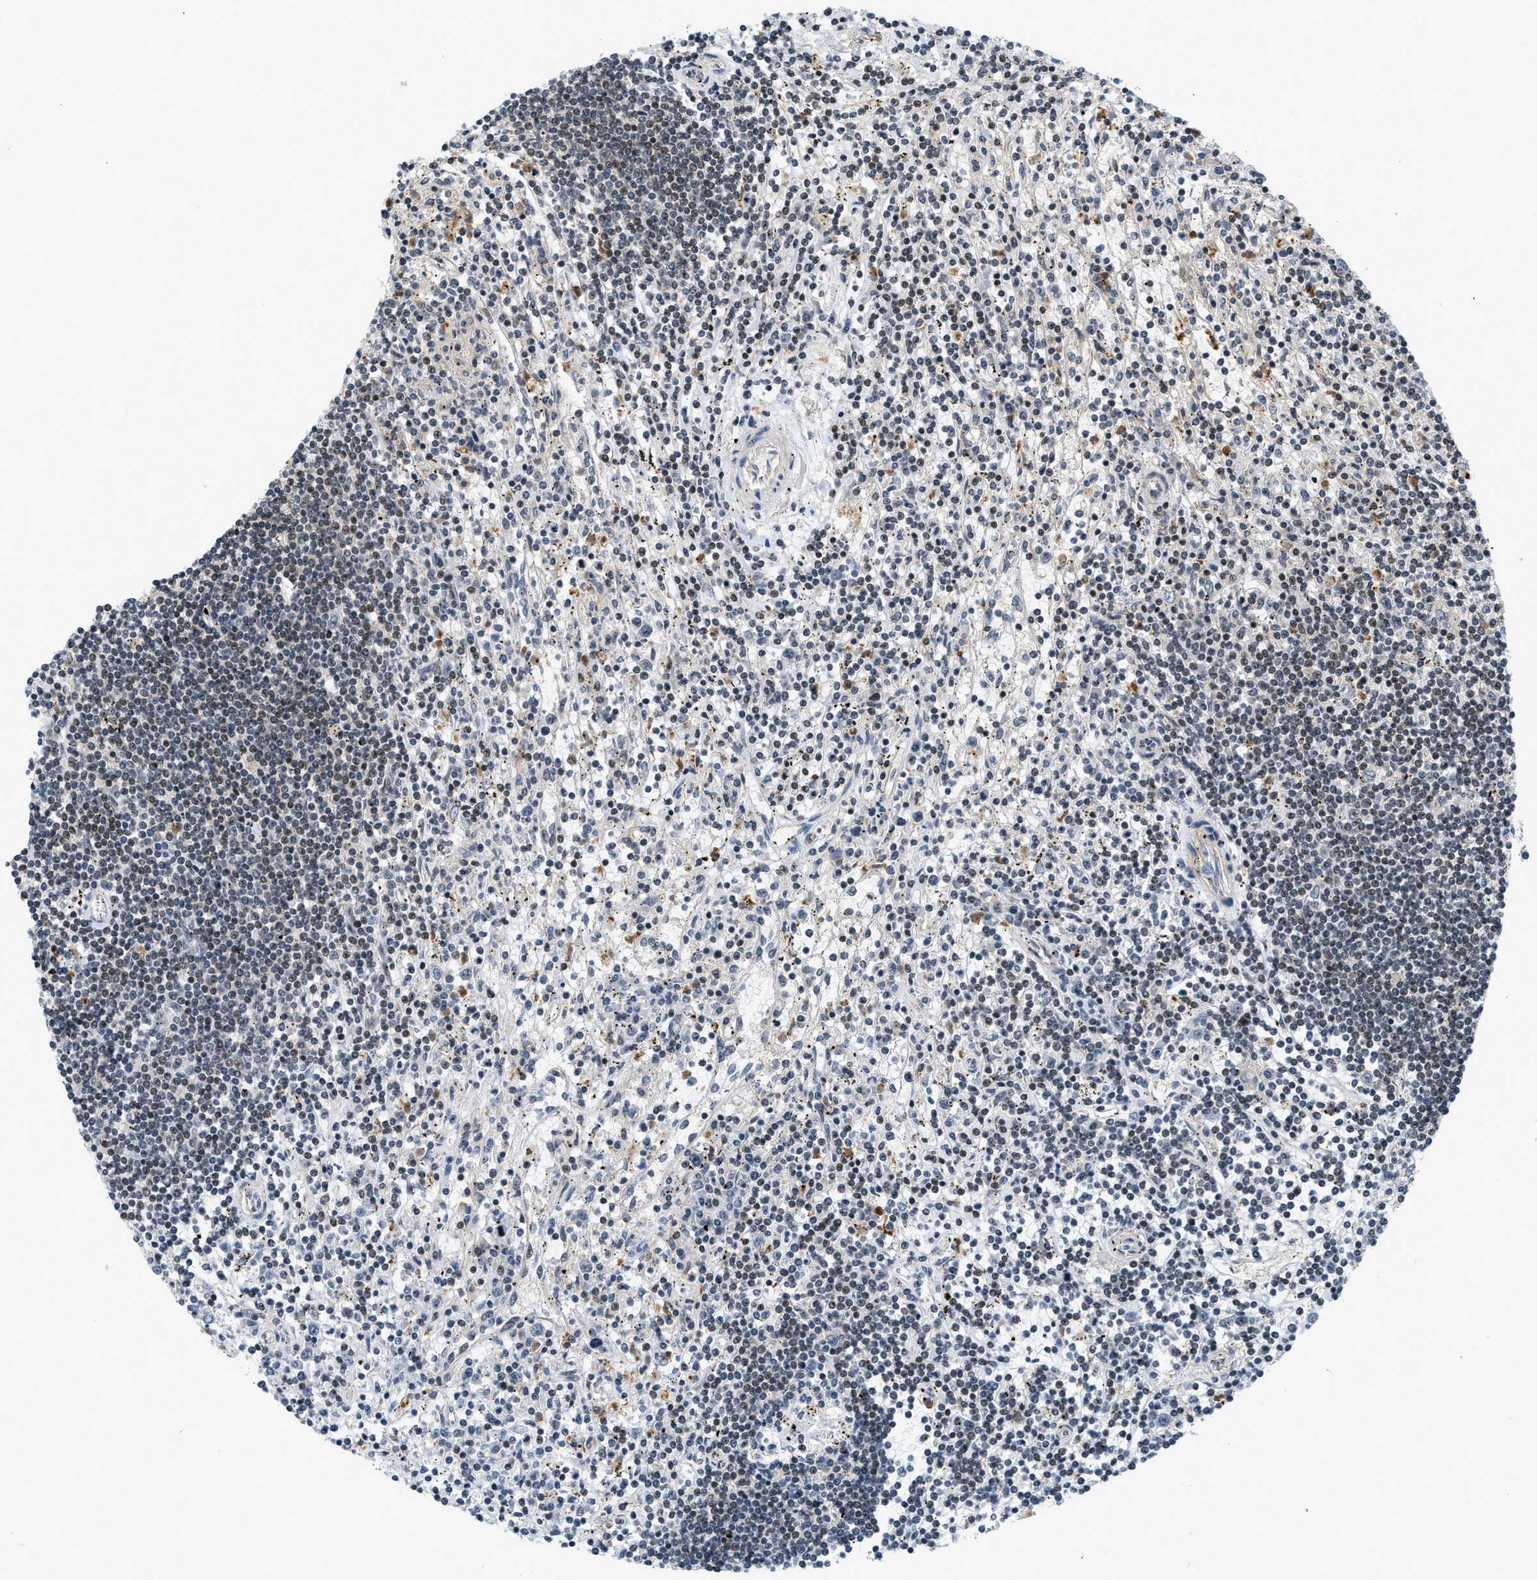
{"staining": {"intensity": "moderate", "quantity": "<25%", "location": "nuclear"}, "tissue": "lymphoma", "cell_type": "Tumor cells", "image_type": "cancer", "snomed": [{"axis": "morphology", "description": "Malignant lymphoma, non-Hodgkin's type, Low grade"}, {"axis": "topography", "description": "Spleen"}], "caption": "Lymphoma stained for a protein reveals moderate nuclear positivity in tumor cells.", "gene": "KMT2A", "patient": {"sex": "male", "age": 76}}